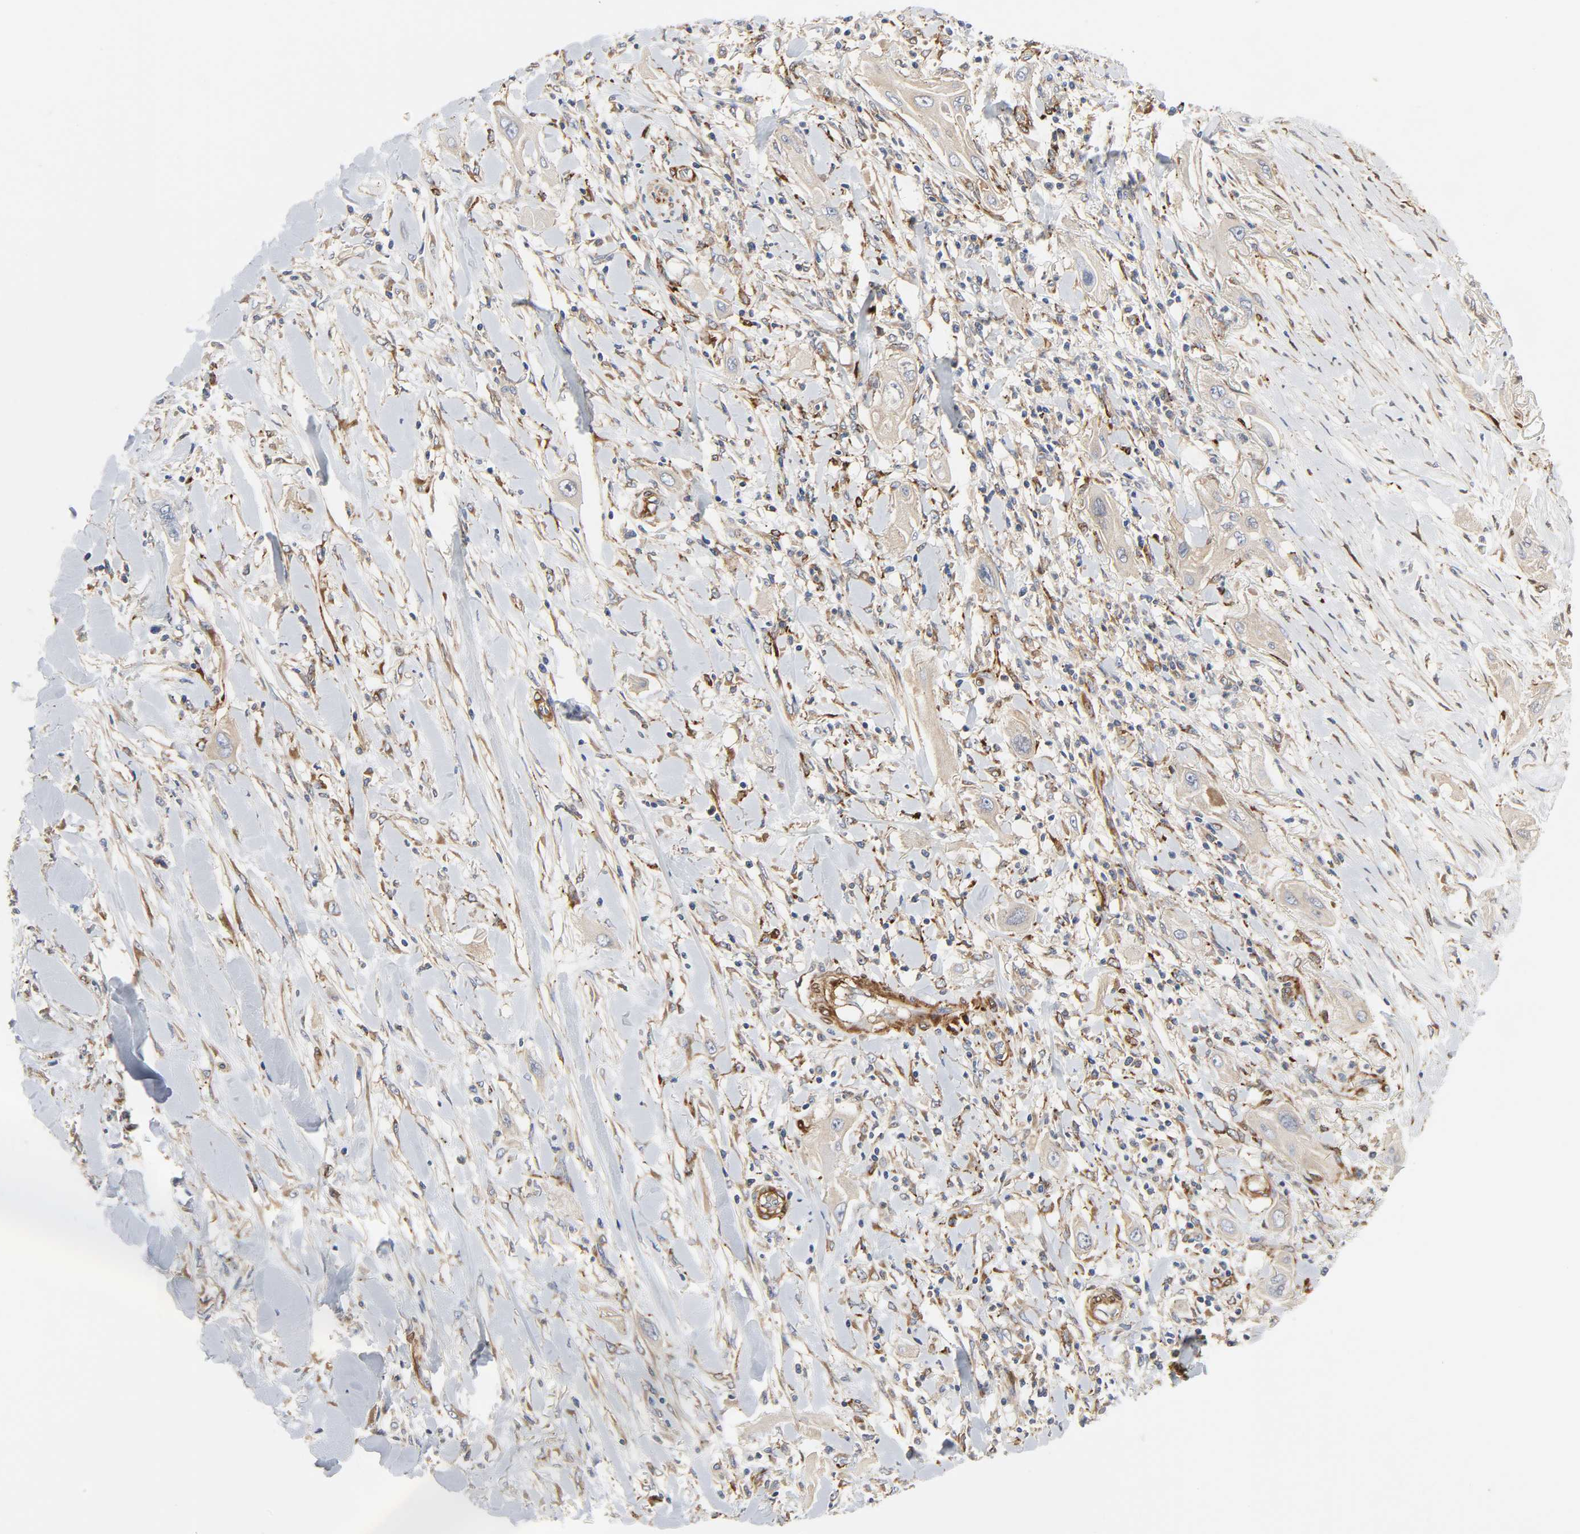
{"staining": {"intensity": "weak", "quantity": "25%-75%", "location": "cytoplasmic/membranous"}, "tissue": "lung cancer", "cell_type": "Tumor cells", "image_type": "cancer", "snomed": [{"axis": "morphology", "description": "Squamous cell carcinoma, NOS"}, {"axis": "topography", "description": "Lung"}], "caption": "Tumor cells demonstrate weak cytoplasmic/membranous positivity in about 25%-75% of cells in lung cancer. Immunohistochemistry (ihc) stains the protein in brown and the nuclei are stained blue.", "gene": "ARHGAP1", "patient": {"sex": "female", "age": 47}}